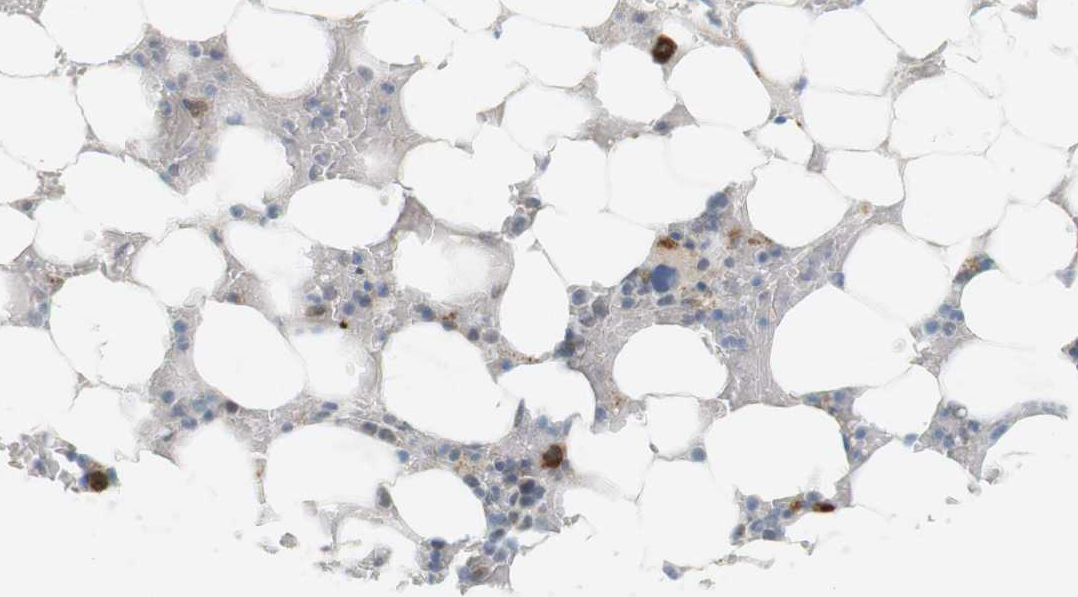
{"staining": {"intensity": "moderate", "quantity": "<25%", "location": "cytoplasmic/membranous,nuclear"}, "tissue": "bone marrow", "cell_type": "Hematopoietic cells", "image_type": "normal", "snomed": [{"axis": "morphology", "description": "Normal tissue, NOS"}, {"axis": "topography", "description": "Bone marrow"}], "caption": "Moderate cytoplasmic/membranous,nuclear positivity is appreciated in about <25% of hematopoietic cells in normal bone marrow. (DAB (3,3'-diaminobenzidine) IHC with brightfield microscopy, high magnification).", "gene": "DMC1", "patient": {"sex": "female", "age": 73}}